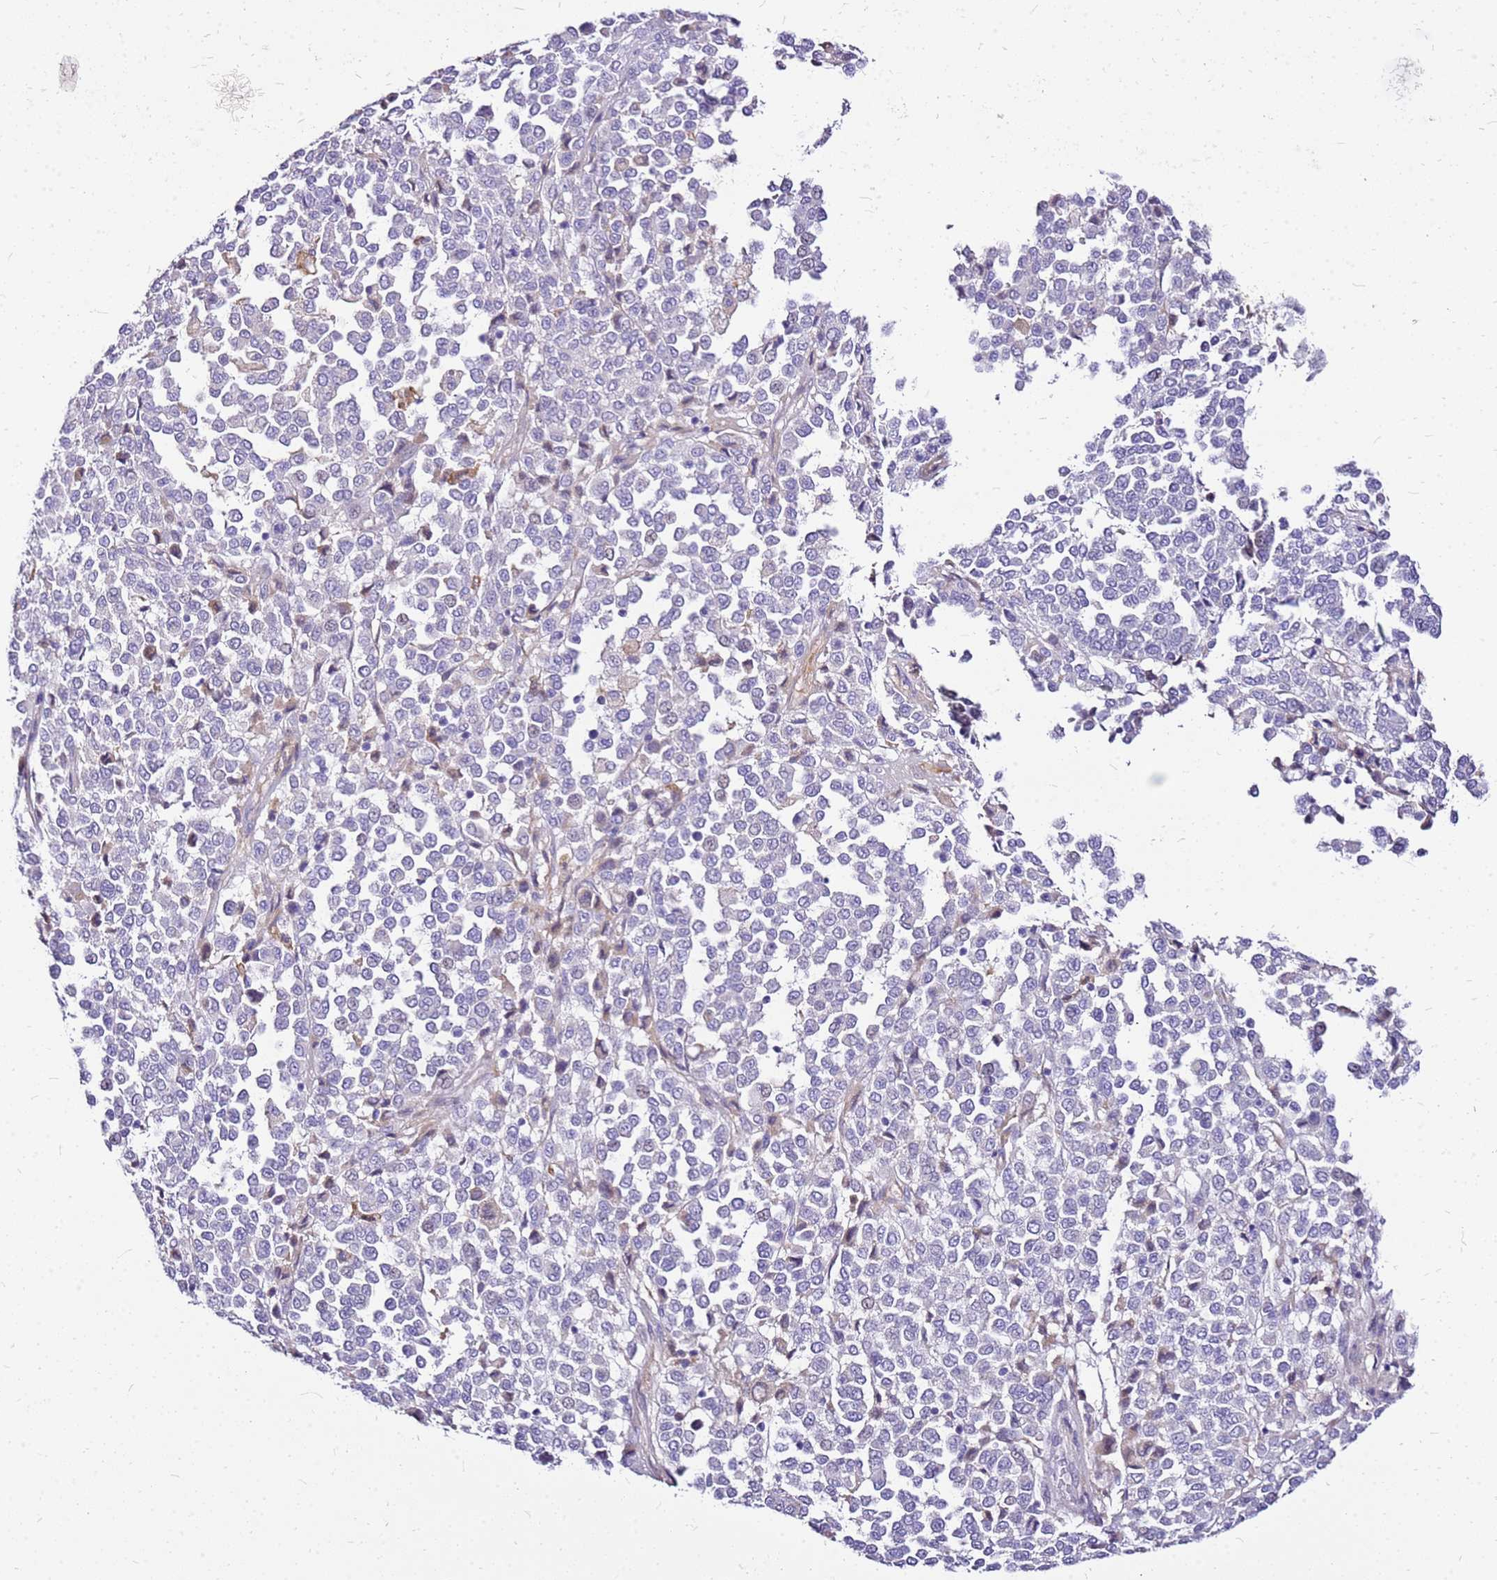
{"staining": {"intensity": "weak", "quantity": "<25%", "location": "cytoplasmic/membranous"}, "tissue": "melanoma", "cell_type": "Tumor cells", "image_type": "cancer", "snomed": [{"axis": "morphology", "description": "Malignant melanoma, Metastatic site"}, {"axis": "topography", "description": "Pancreas"}], "caption": "A histopathology image of human malignant melanoma (metastatic site) is negative for staining in tumor cells.", "gene": "DCDC2B", "patient": {"sex": "female", "age": 30}}